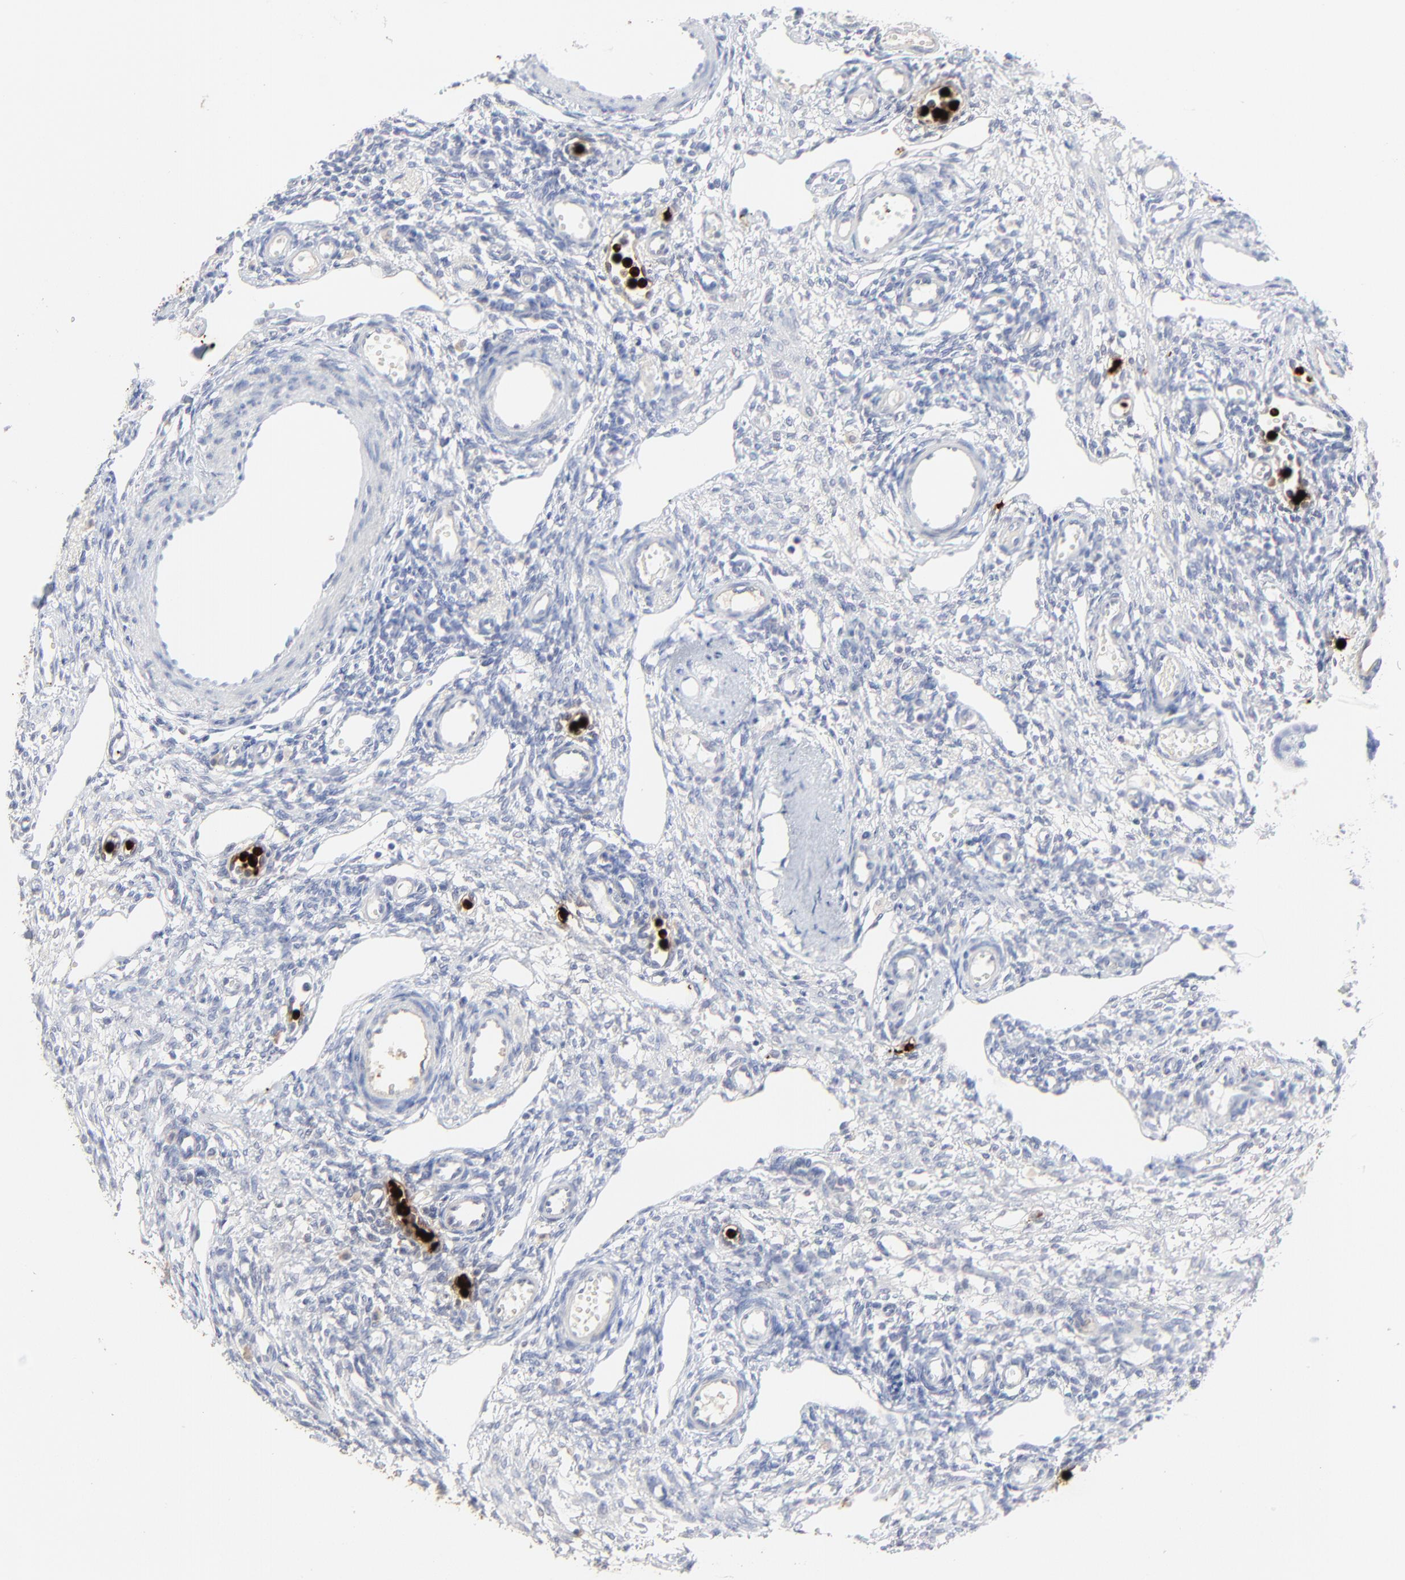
{"staining": {"intensity": "negative", "quantity": "none", "location": "none"}, "tissue": "ovary", "cell_type": "Follicle cells", "image_type": "normal", "snomed": [{"axis": "morphology", "description": "Normal tissue, NOS"}, {"axis": "topography", "description": "Ovary"}], "caption": "High power microscopy histopathology image of an immunohistochemistry photomicrograph of unremarkable ovary, revealing no significant staining in follicle cells.", "gene": "LCN2", "patient": {"sex": "female", "age": 33}}